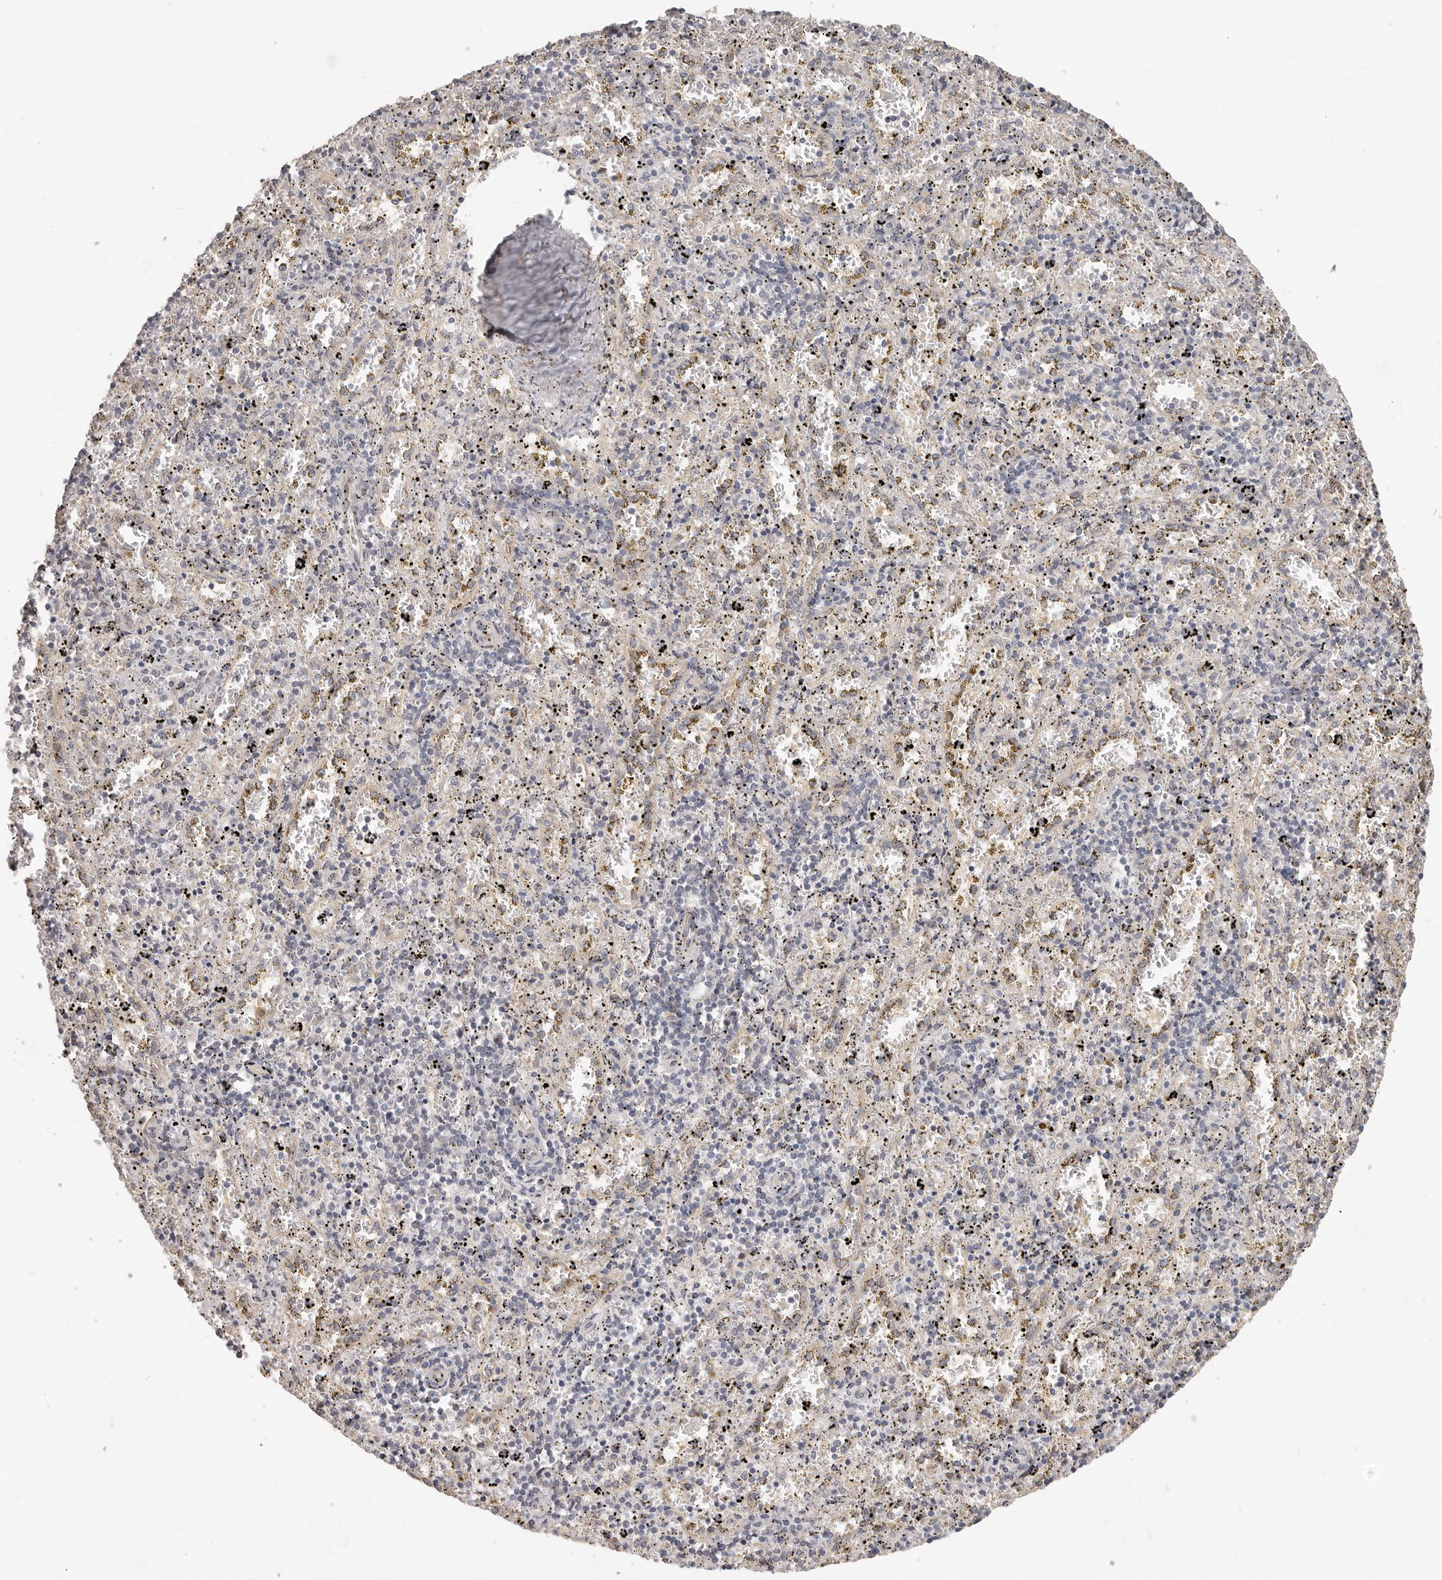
{"staining": {"intensity": "negative", "quantity": "none", "location": "none"}, "tissue": "spleen", "cell_type": "Cells in red pulp", "image_type": "normal", "snomed": [{"axis": "morphology", "description": "Normal tissue, NOS"}, {"axis": "topography", "description": "Spleen"}], "caption": "Photomicrograph shows no significant protein expression in cells in red pulp of benign spleen. Nuclei are stained in blue.", "gene": "MTFR2", "patient": {"sex": "male", "age": 11}}